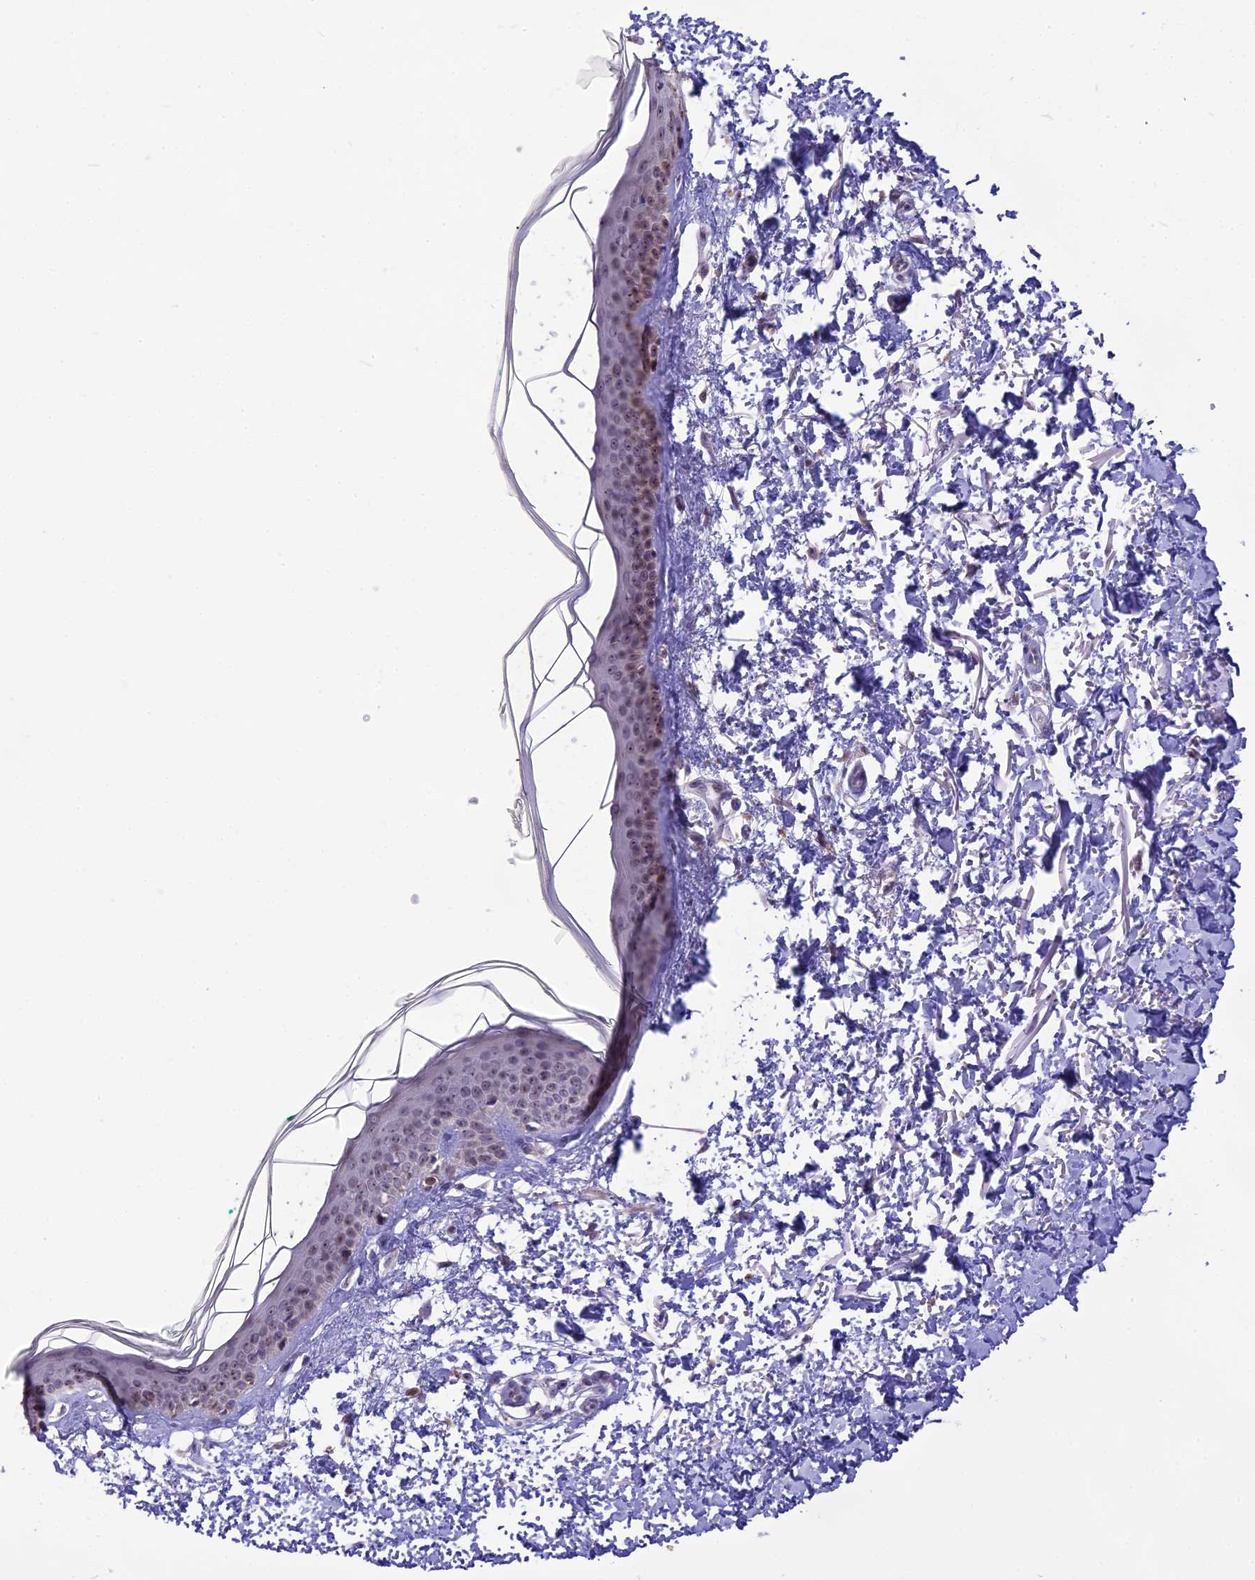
{"staining": {"intensity": "negative", "quantity": "none", "location": "none"}, "tissue": "skin", "cell_type": "Fibroblasts", "image_type": "normal", "snomed": [{"axis": "morphology", "description": "Normal tissue, NOS"}, {"axis": "topography", "description": "Skin"}], "caption": "Skin was stained to show a protein in brown. There is no significant staining in fibroblasts. Nuclei are stained in blue.", "gene": "CMSS1", "patient": {"sex": "male", "age": 66}}